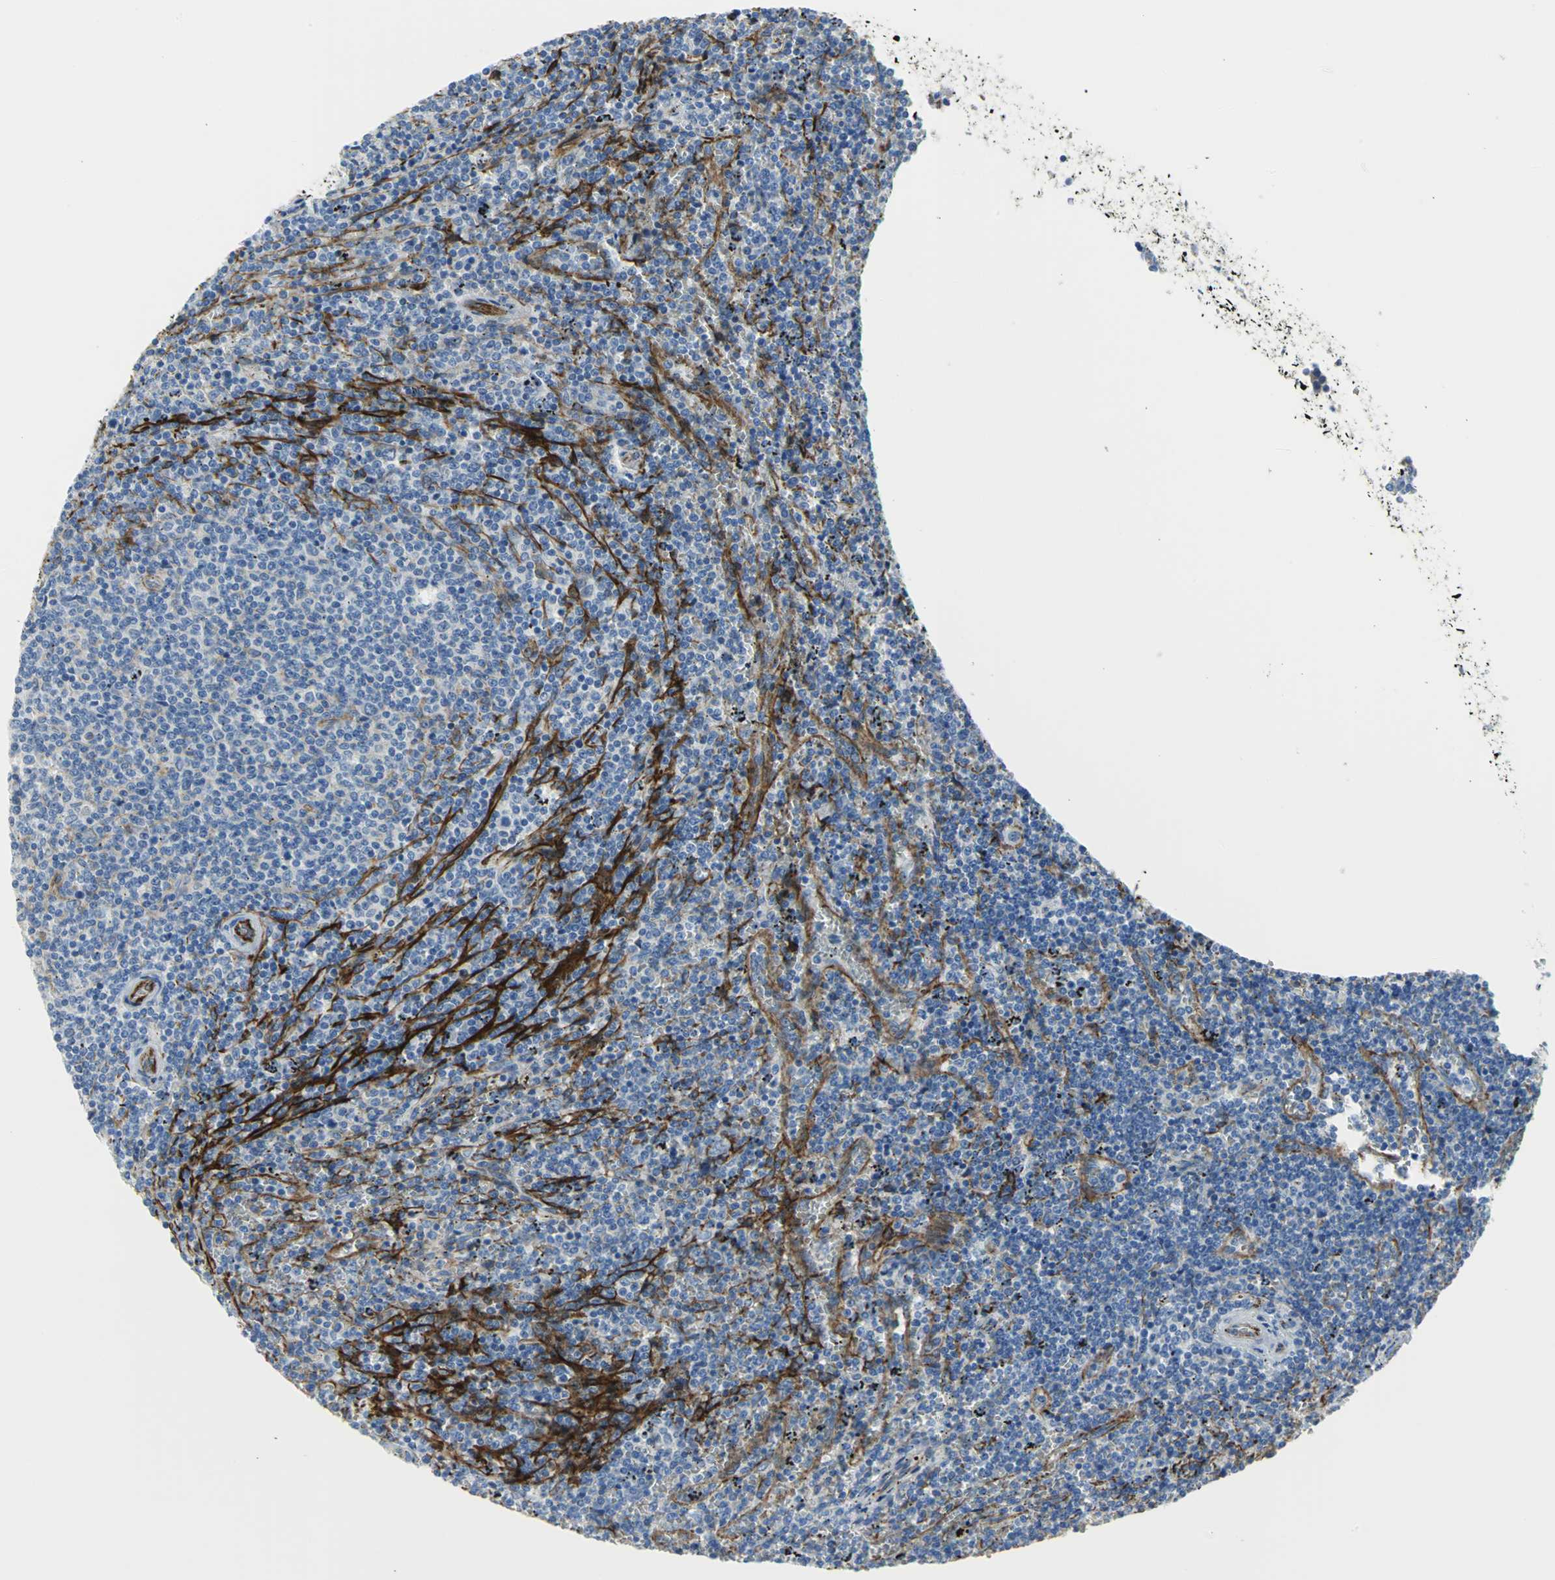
{"staining": {"intensity": "negative", "quantity": "none", "location": "none"}, "tissue": "lymphoma", "cell_type": "Tumor cells", "image_type": "cancer", "snomed": [{"axis": "morphology", "description": "Malignant lymphoma, non-Hodgkin's type, Low grade"}, {"axis": "topography", "description": "Spleen"}], "caption": "A histopathology image of lymphoma stained for a protein shows no brown staining in tumor cells.", "gene": "FLNB", "patient": {"sex": "female", "age": 50}}